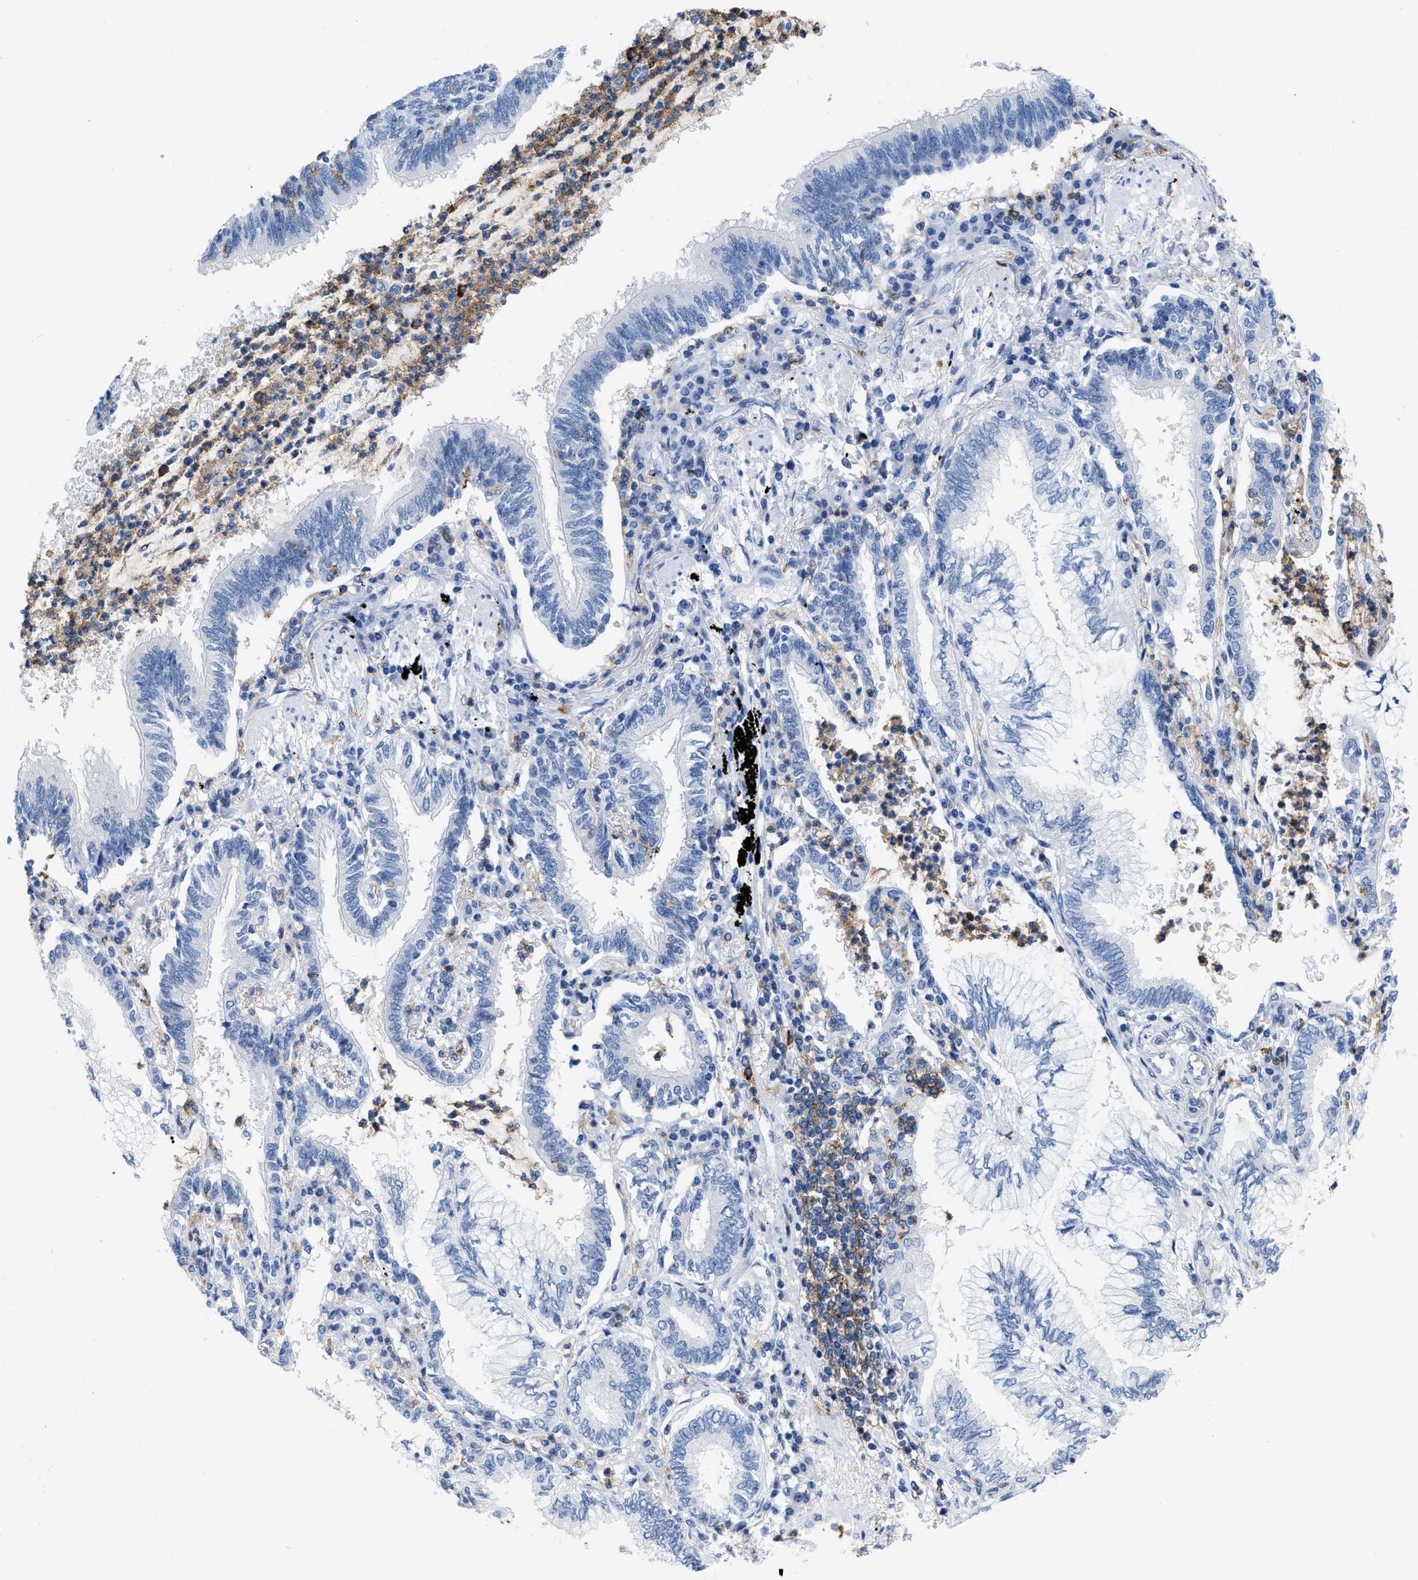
{"staining": {"intensity": "negative", "quantity": "none", "location": "none"}, "tissue": "lung cancer", "cell_type": "Tumor cells", "image_type": "cancer", "snomed": [{"axis": "morphology", "description": "Normal tissue, NOS"}, {"axis": "morphology", "description": "Adenocarcinoma, NOS"}, {"axis": "topography", "description": "Bronchus"}, {"axis": "topography", "description": "Lung"}], "caption": "Photomicrograph shows no protein positivity in tumor cells of lung adenocarcinoma tissue.", "gene": "CR1", "patient": {"sex": "female", "age": 70}}